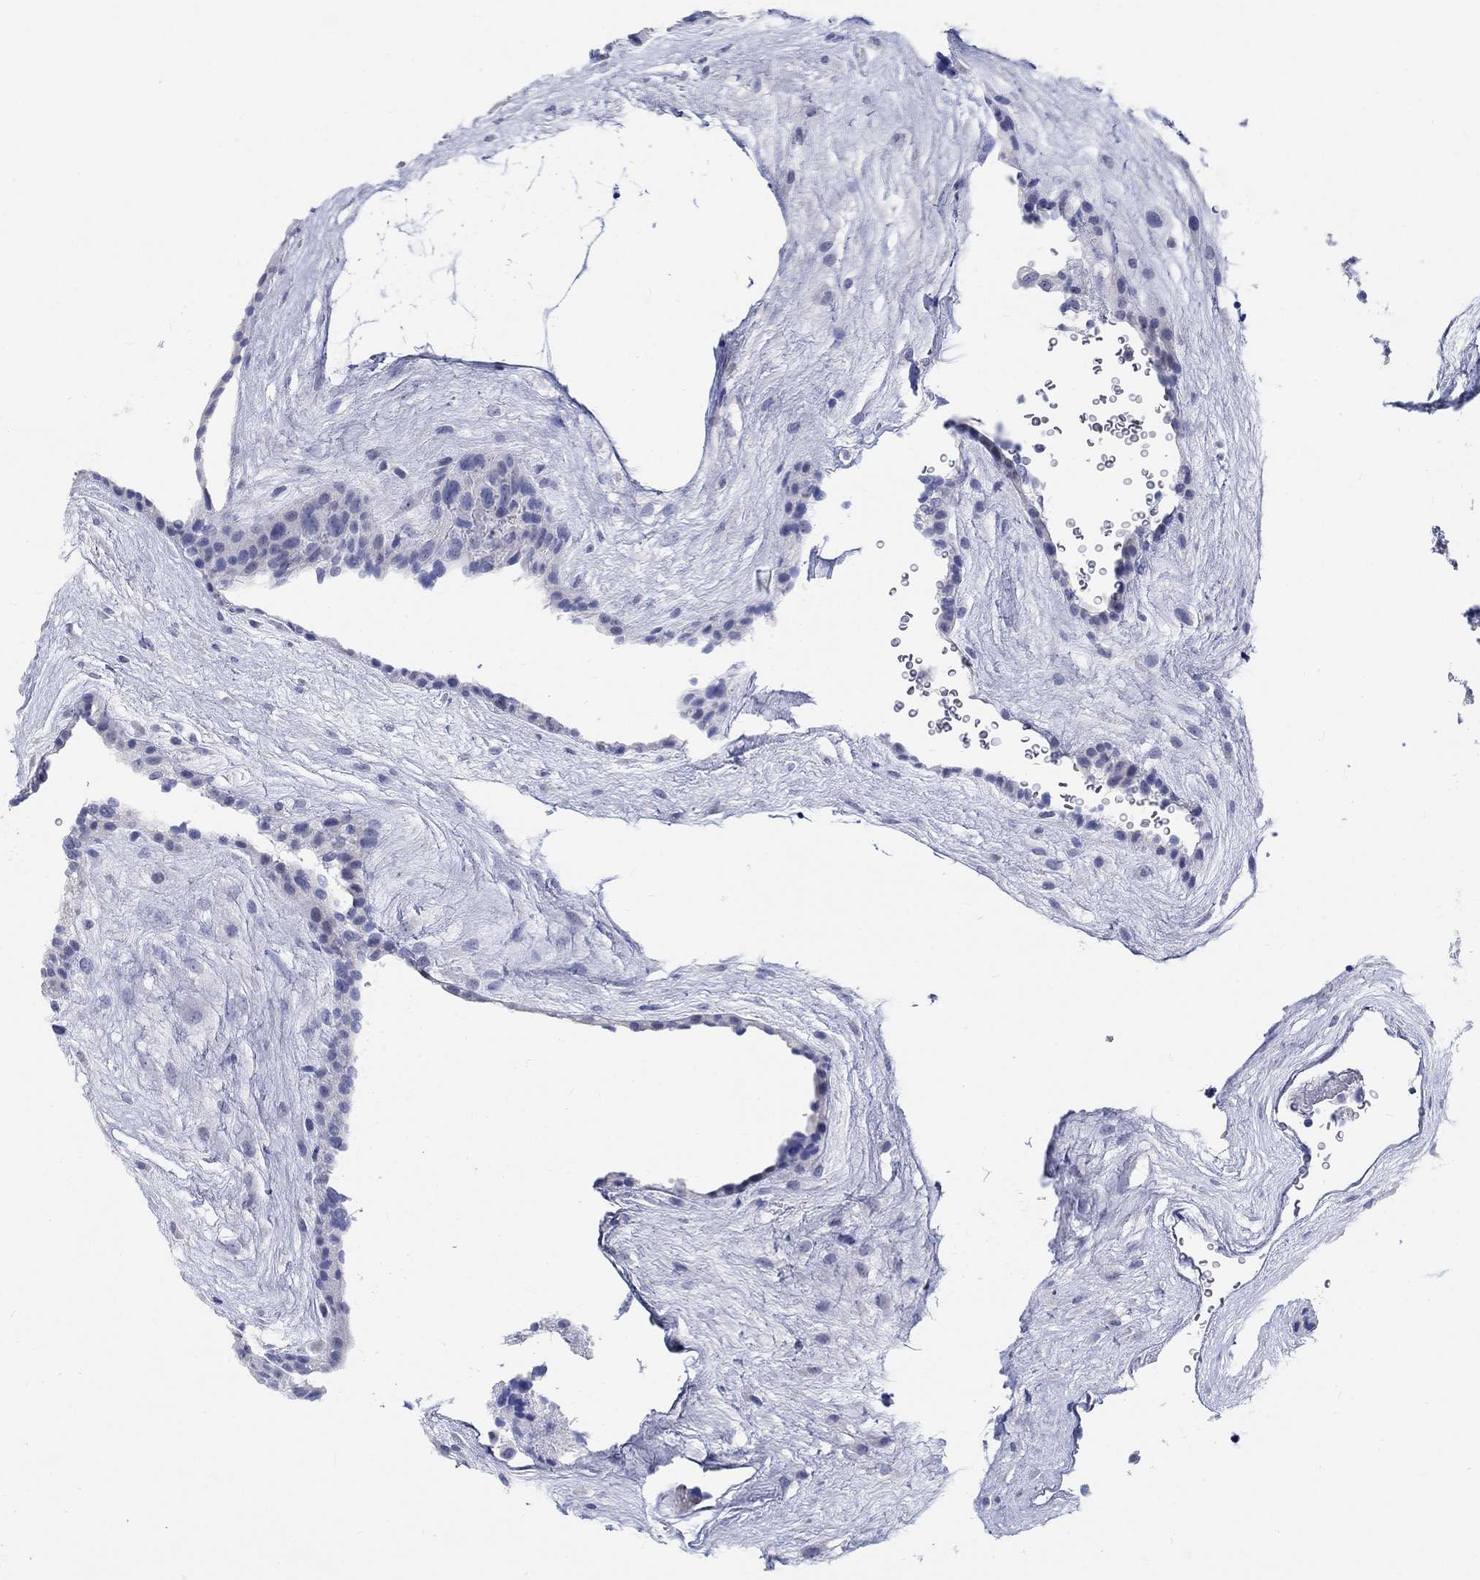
{"staining": {"intensity": "negative", "quantity": "none", "location": "none"}, "tissue": "placenta", "cell_type": "Decidual cells", "image_type": "normal", "snomed": [{"axis": "morphology", "description": "Normal tissue, NOS"}, {"axis": "topography", "description": "Placenta"}], "caption": "DAB (3,3'-diaminobenzidine) immunohistochemical staining of unremarkable human placenta exhibits no significant staining in decidual cells. Brightfield microscopy of immunohistochemistry (IHC) stained with DAB (brown) and hematoxylin (blue), captured at high magnification.", "gene": "GRIA3", "patient": {"sex": "female", "age": 19}}